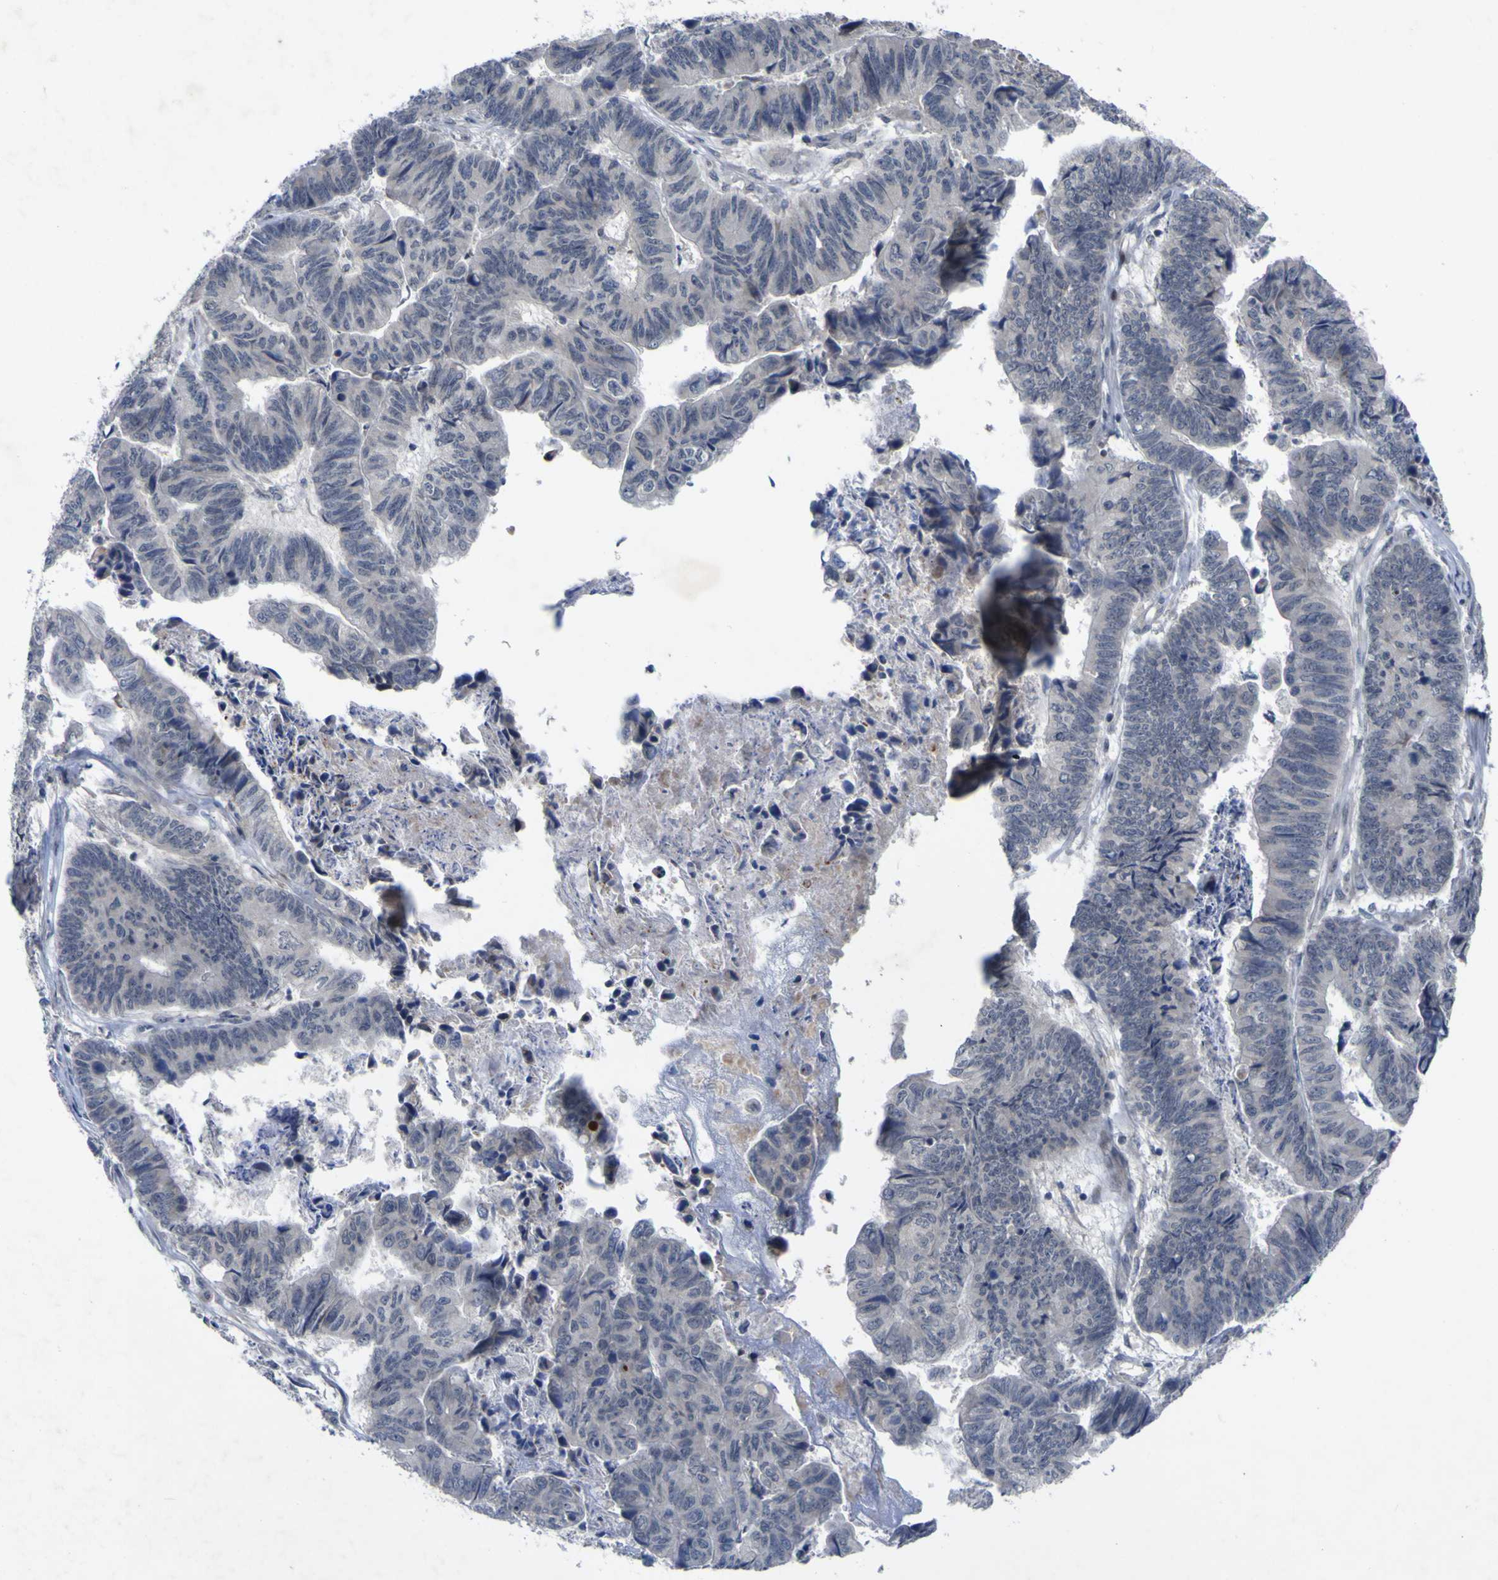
{"staining": {"intensity": "negative", "quantity": "none", "location": "none"}, "tissue": "stomach cancer", "cell_type": "Tumor cells", "image_type": "cancer", "snomed": [{"axis": "morphology", "description": "Adenocarcinoma, NOS"}, {"axis": "topography", "description": "Stomach, lower"}], "caption": "Stomach cancer stained for a protein using immunohistochemistry exhibits no staining tumor cells.", "gene": "NAV1", "patient": {"sex": "male", "age": 77}}